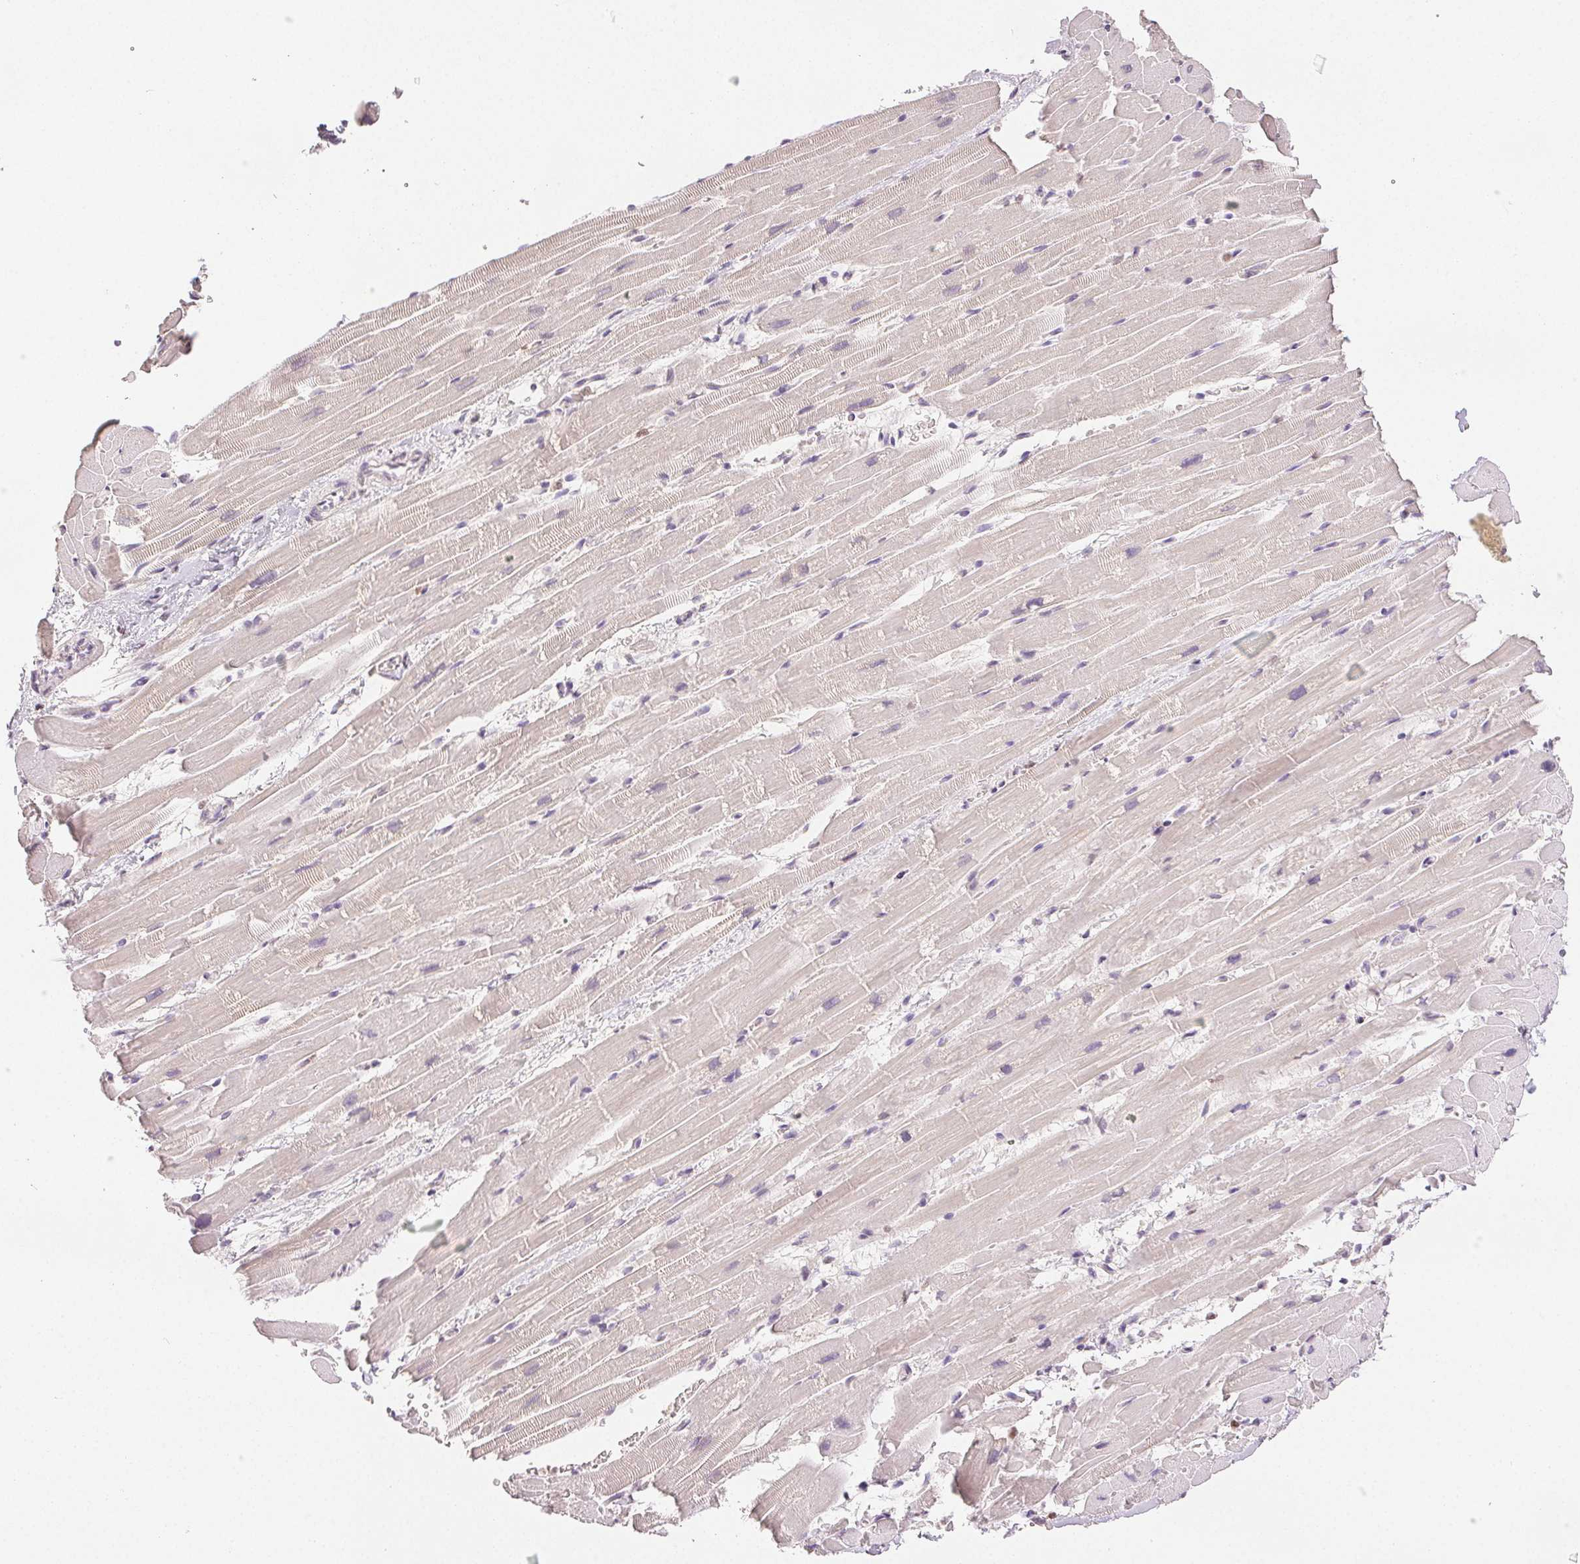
{"staining": {"intensity": "negative", "quantity": "none", "location": "none"}, "tissue": "heart muscle", "cell_type": "Cardiomyocytes", "image_type": "normal", "snomed": [{"axis": "morphology", "description": "Normal tissue, NOS"}, {"axis": "topography", "description": "Heart"}], "caption": "IHC image of benign human heart muscle stained for a protein (brown), which displays no expression in cardiomyocytes. (DAB (3,3'-diaminobenzidine) immunohistochemistry with hematoxylin counter stain).", "gene": "RUNX2", "patient": {"sex": "male", "age": 37}}